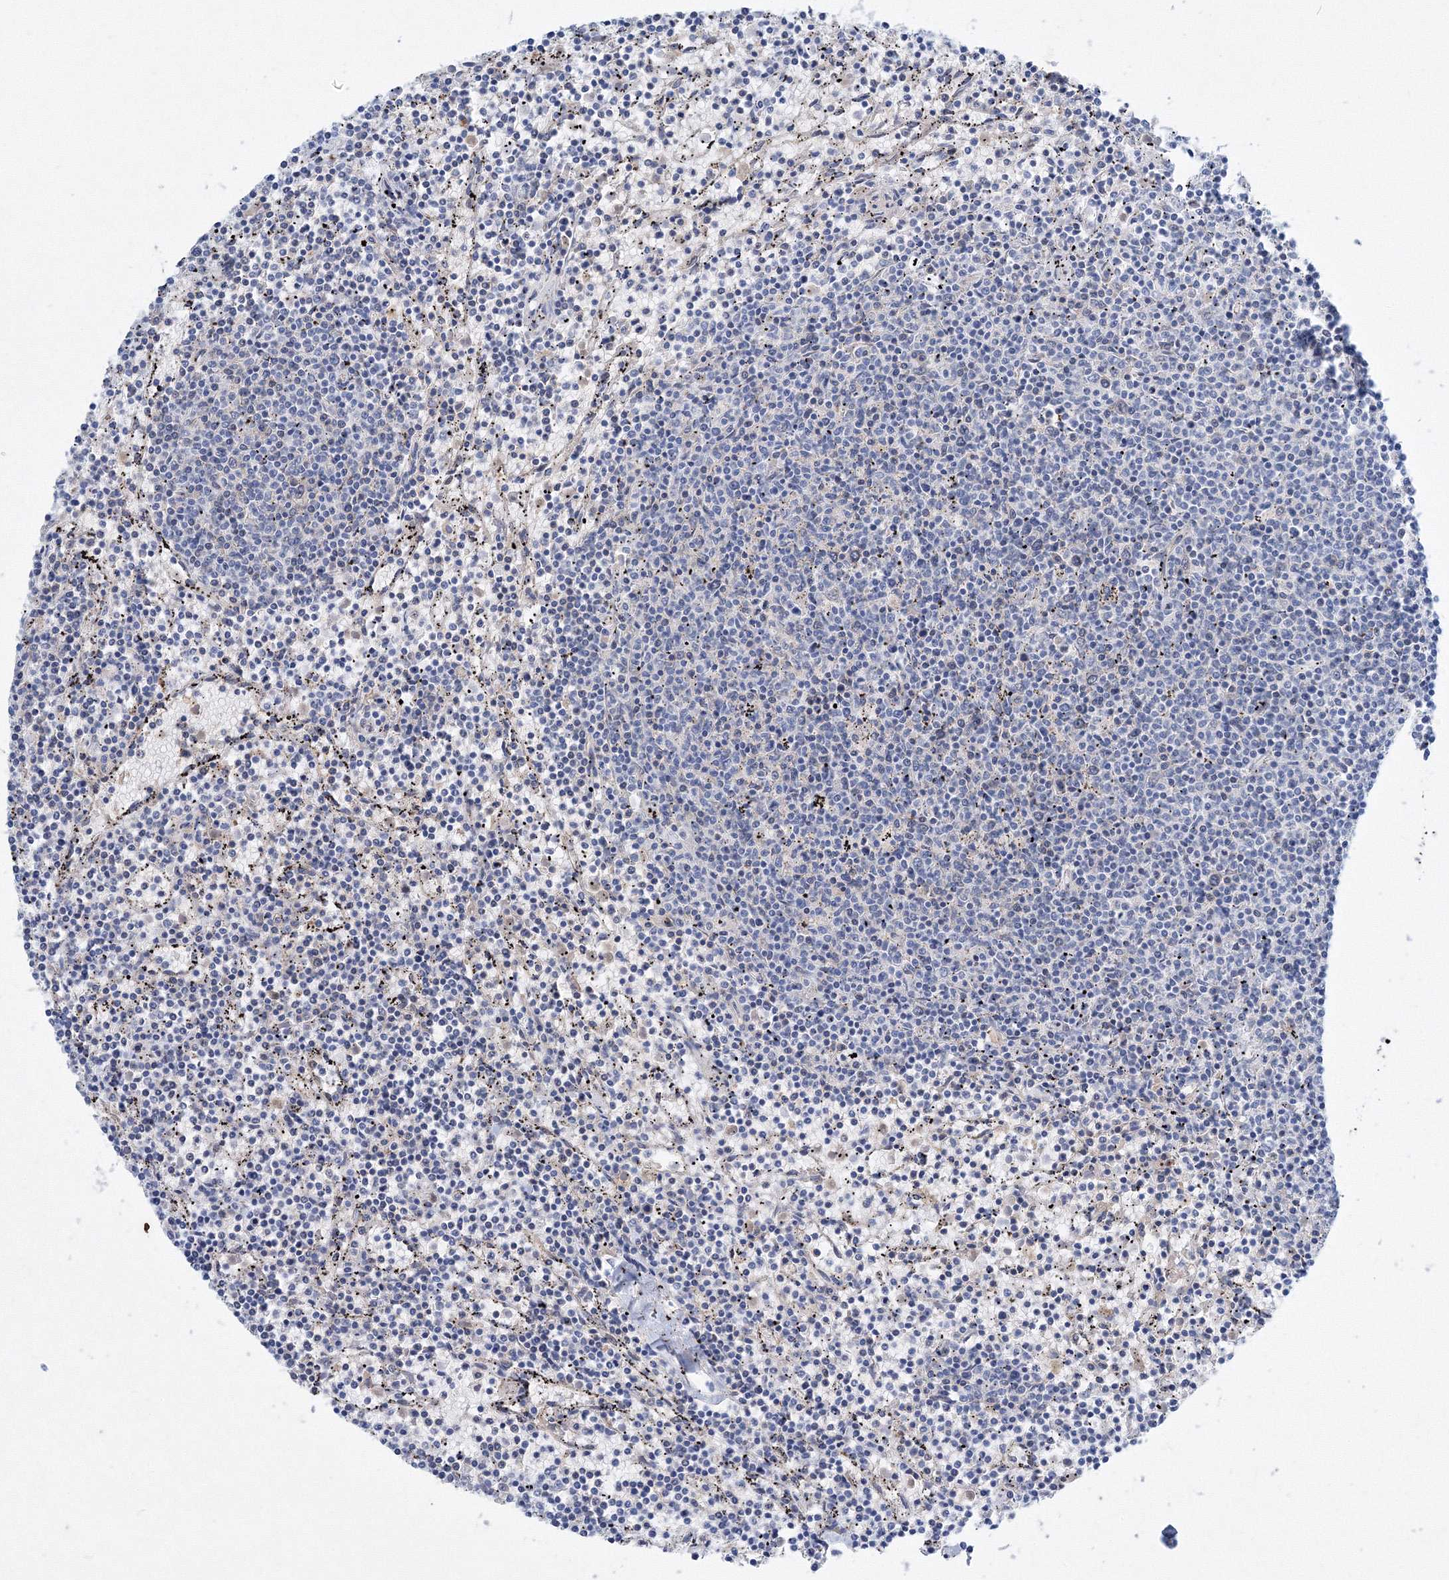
{"staining": {"intensity": "negative", "quantity": "none", "location": "none"}, "tissue": "lymphoma", "cell_type": "Tumor cells", "image_type": "cancer", "snomed": [{"axis": "morphology", "description": "Malignant lymphoma, non-Hodgkin's type, Low grade"}, {"axis": "topography", "description": "Spleen"}], "caption": "DAB (3,3'-diaminobenzidine) immunohistochemical staining of malignant lymphoma, non-Hodgkin's type (low-grade) displays no significant positivity in tumor cells.", "gene": "TANC1", "patient": {"sex": "female", "age": 50}}